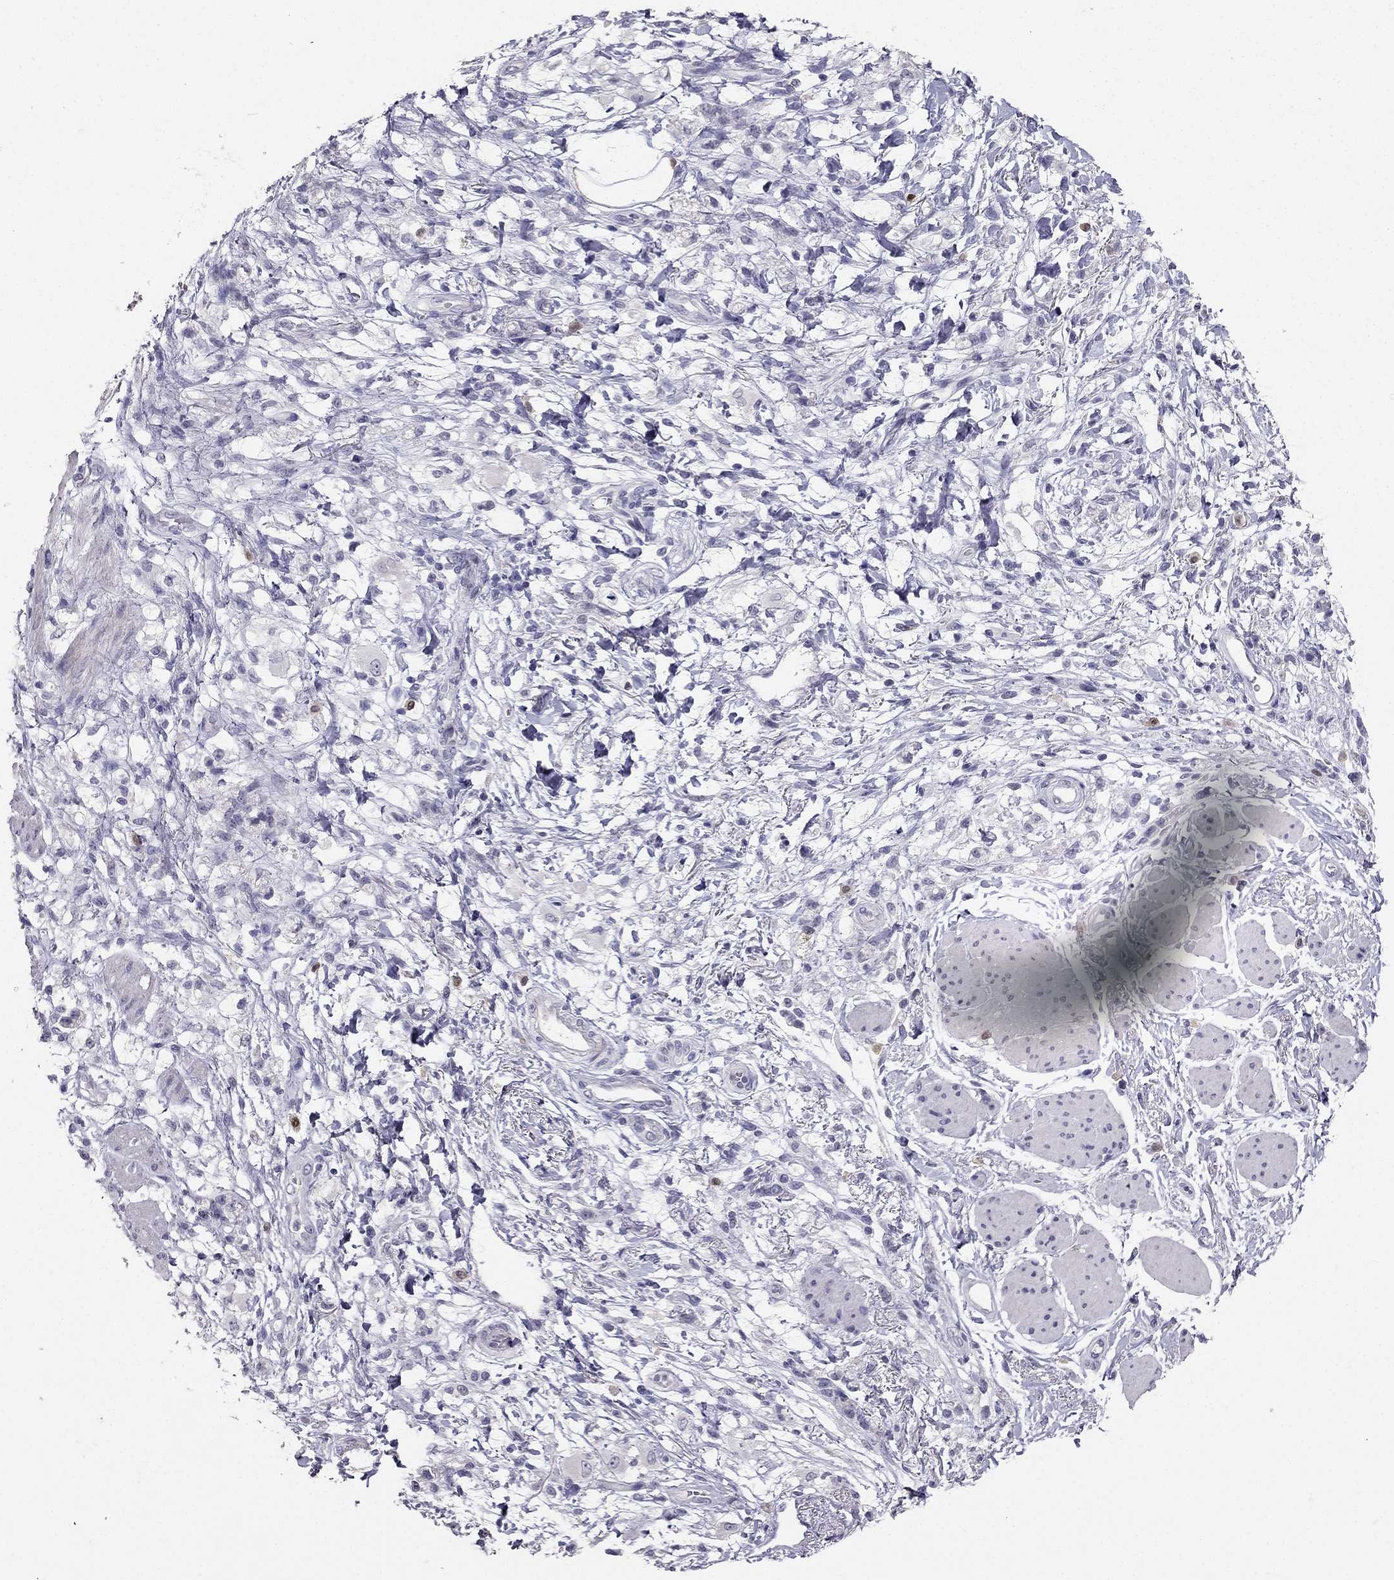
{"staining": {"intensity": "negative", "quantity": "none", "location": "none"}, "tissue": "stomach cancer", "cell_type": "Tumor cells", "image_type": "cancer", "snomed": [{"axis": "morphology", "description": "Adenocarcinoma, NOS"}, {"axis": "topography", "description": "Stomach"}], "caption": "Stomach cancer was stained to show a protein in brown. There is no significant positivity in tumor cells.", "gene": "CALB2", "patient": {"sex": "female", "age": 60}}